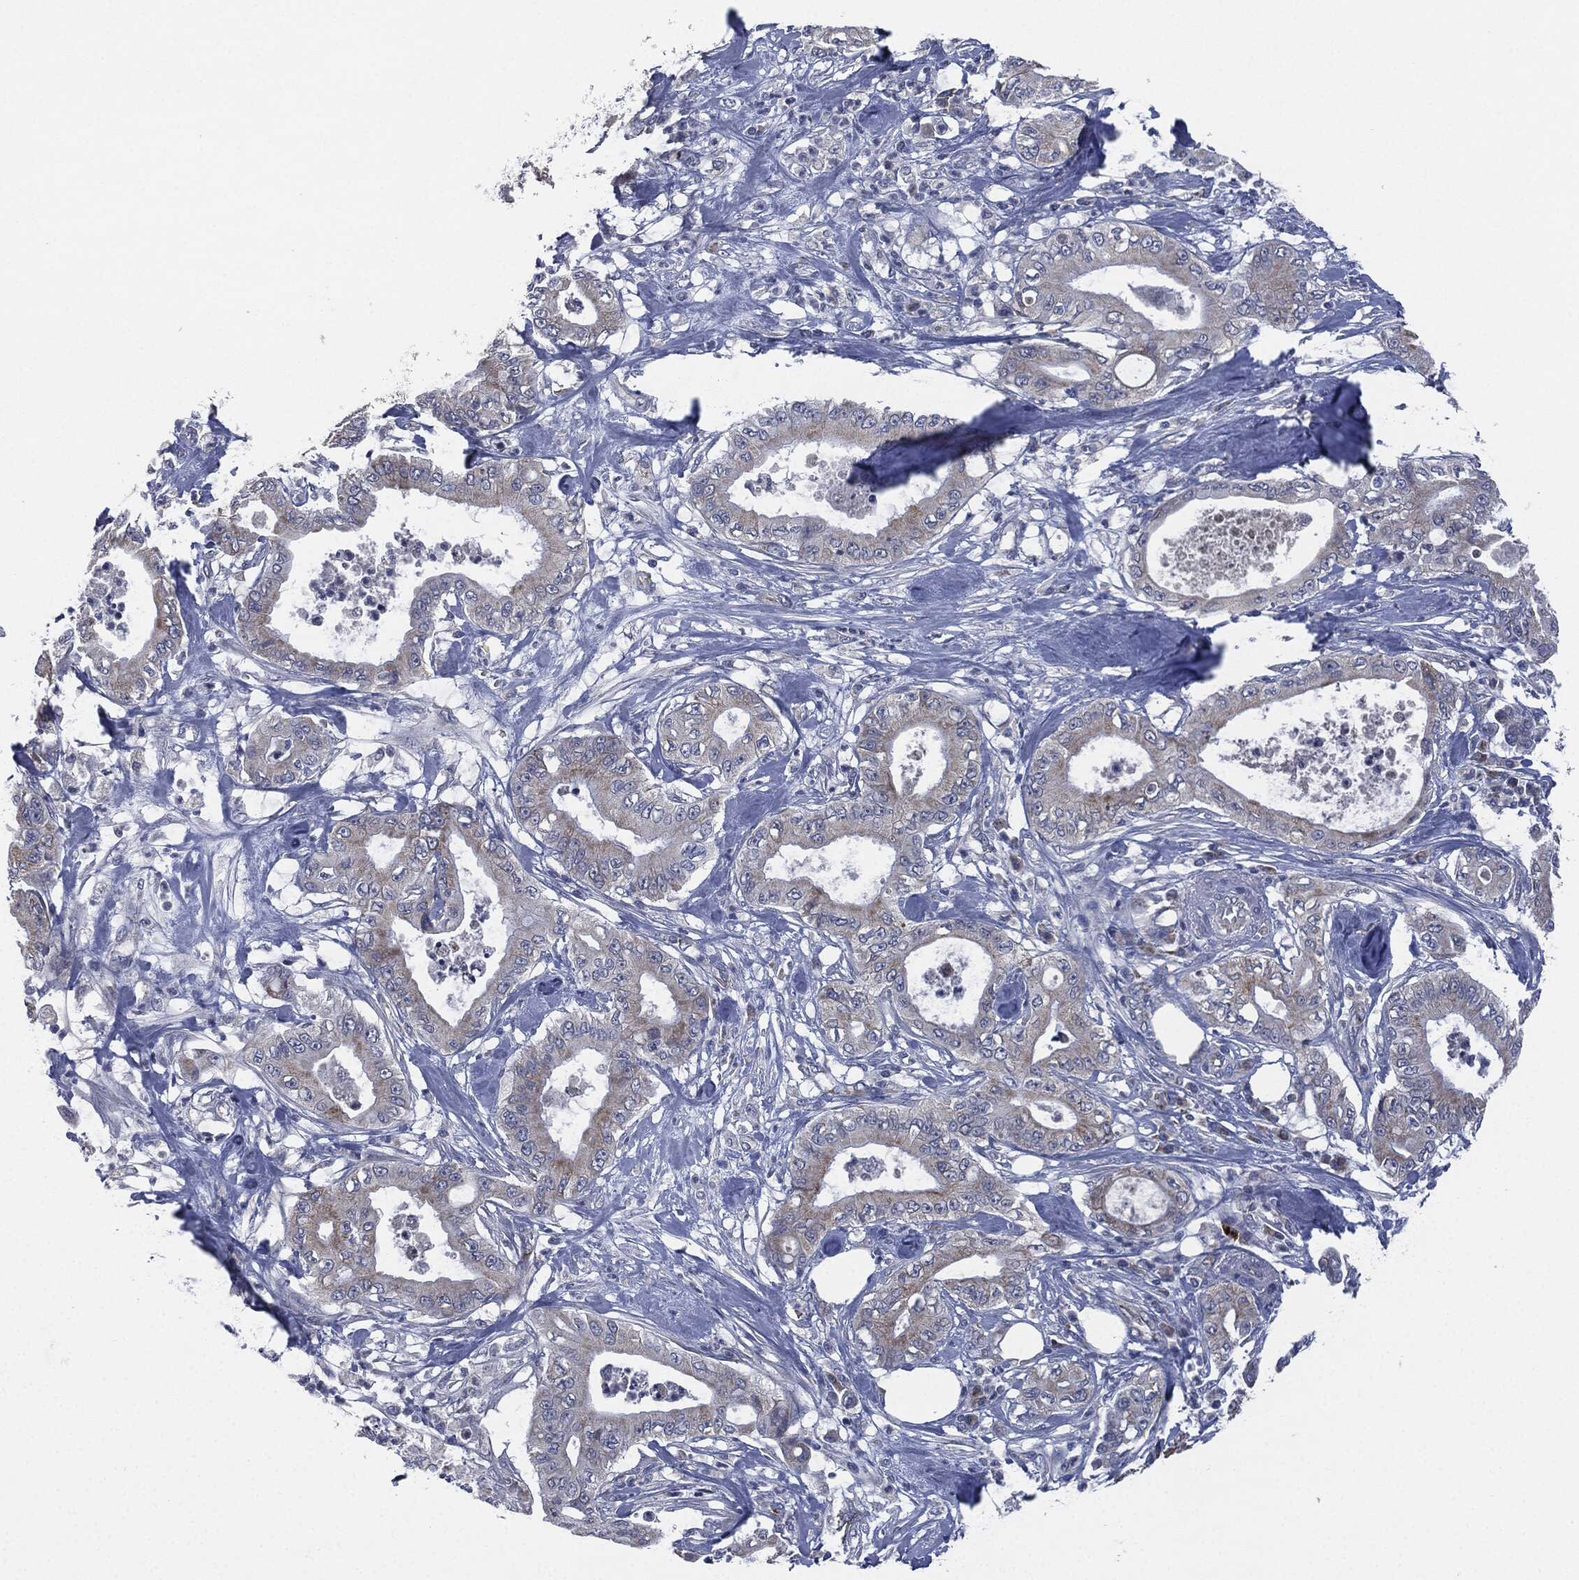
{"staining": {"intensity": "moderate", "quantity": "<25%", "location": "cytoplasmic/membranous"}, "tissue": "pancreatic cancer", "cell_type": "Tumor cells", "image_type": "cancer", "snomed": [{"axis": "morphology", "description": "Adenocarcinoma, NOS"}, {"axis": "topography", "description": "Pancreas"}], "caption": "A low amount of moderate cytoplasmic/membranous staining is identified in approximately <25% of tumor cells in adenocarcinoma (pancreatic) tissue.", "gene": "SIGLEC9", "patient": {"sex": "male", "age": 71}}